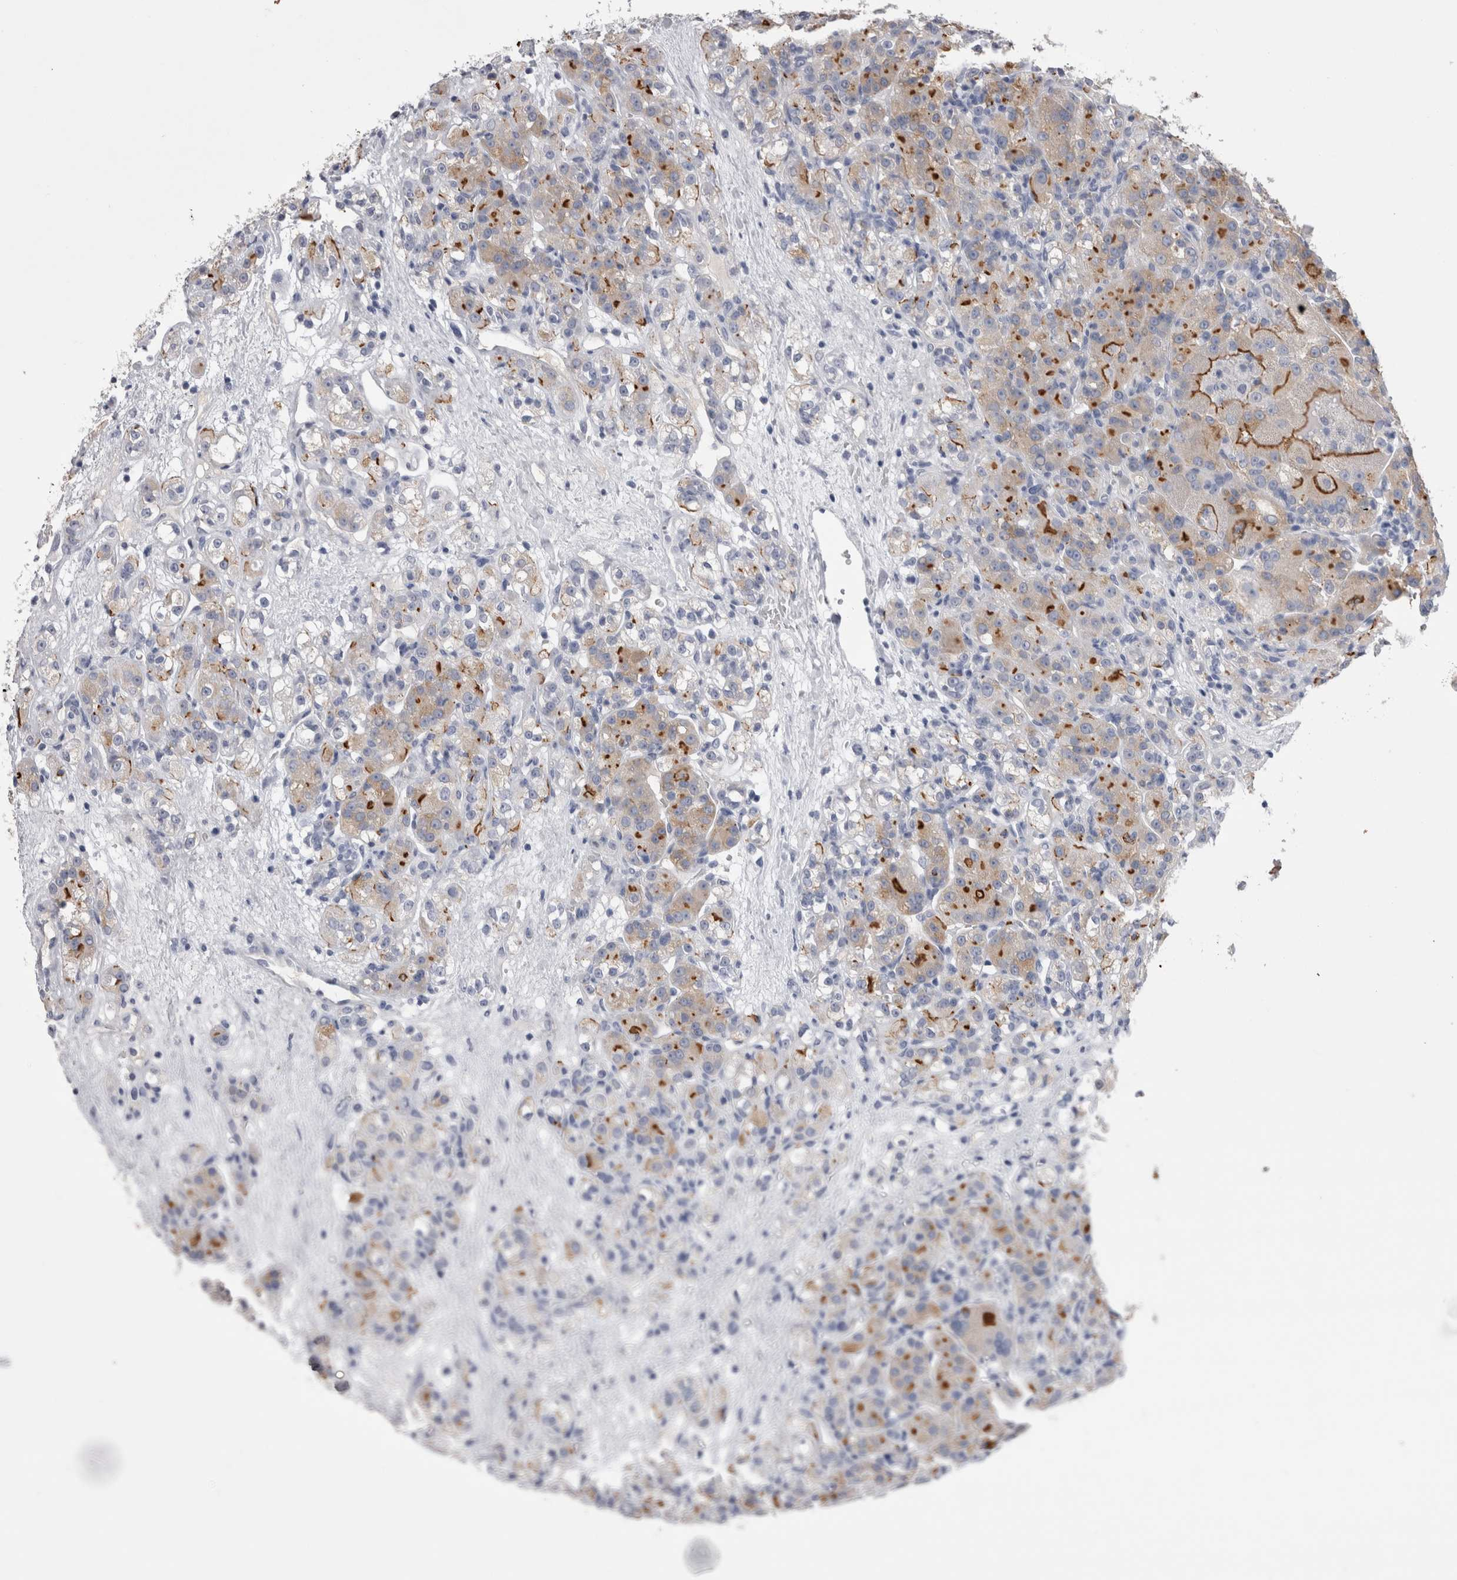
{"staining": {"intensity": "strong", "quantity": "<25%", "location": "cytoplasmic/membranous"}, "tissue": "renal cancer", "cell_type": "Tumor cells", "image_type": "cancer", "snomed": [{"axis": "morphology", "description": "Normal tissue, NOS"}, {"axis": "morphology", "description": "Adenocarcinoma, NOS"}, {"axis": "topography", "description": "Kidney"}], "caption": "Immunohistochemistry (IHC) of human renal cancer (adenocarcinoma) displays medium levels of strong cytoplasmic/membranous staining in approximately <25% of tumor cells.", "gene": "CDHR5", "patient": {"sex": "male", "age": 61}}